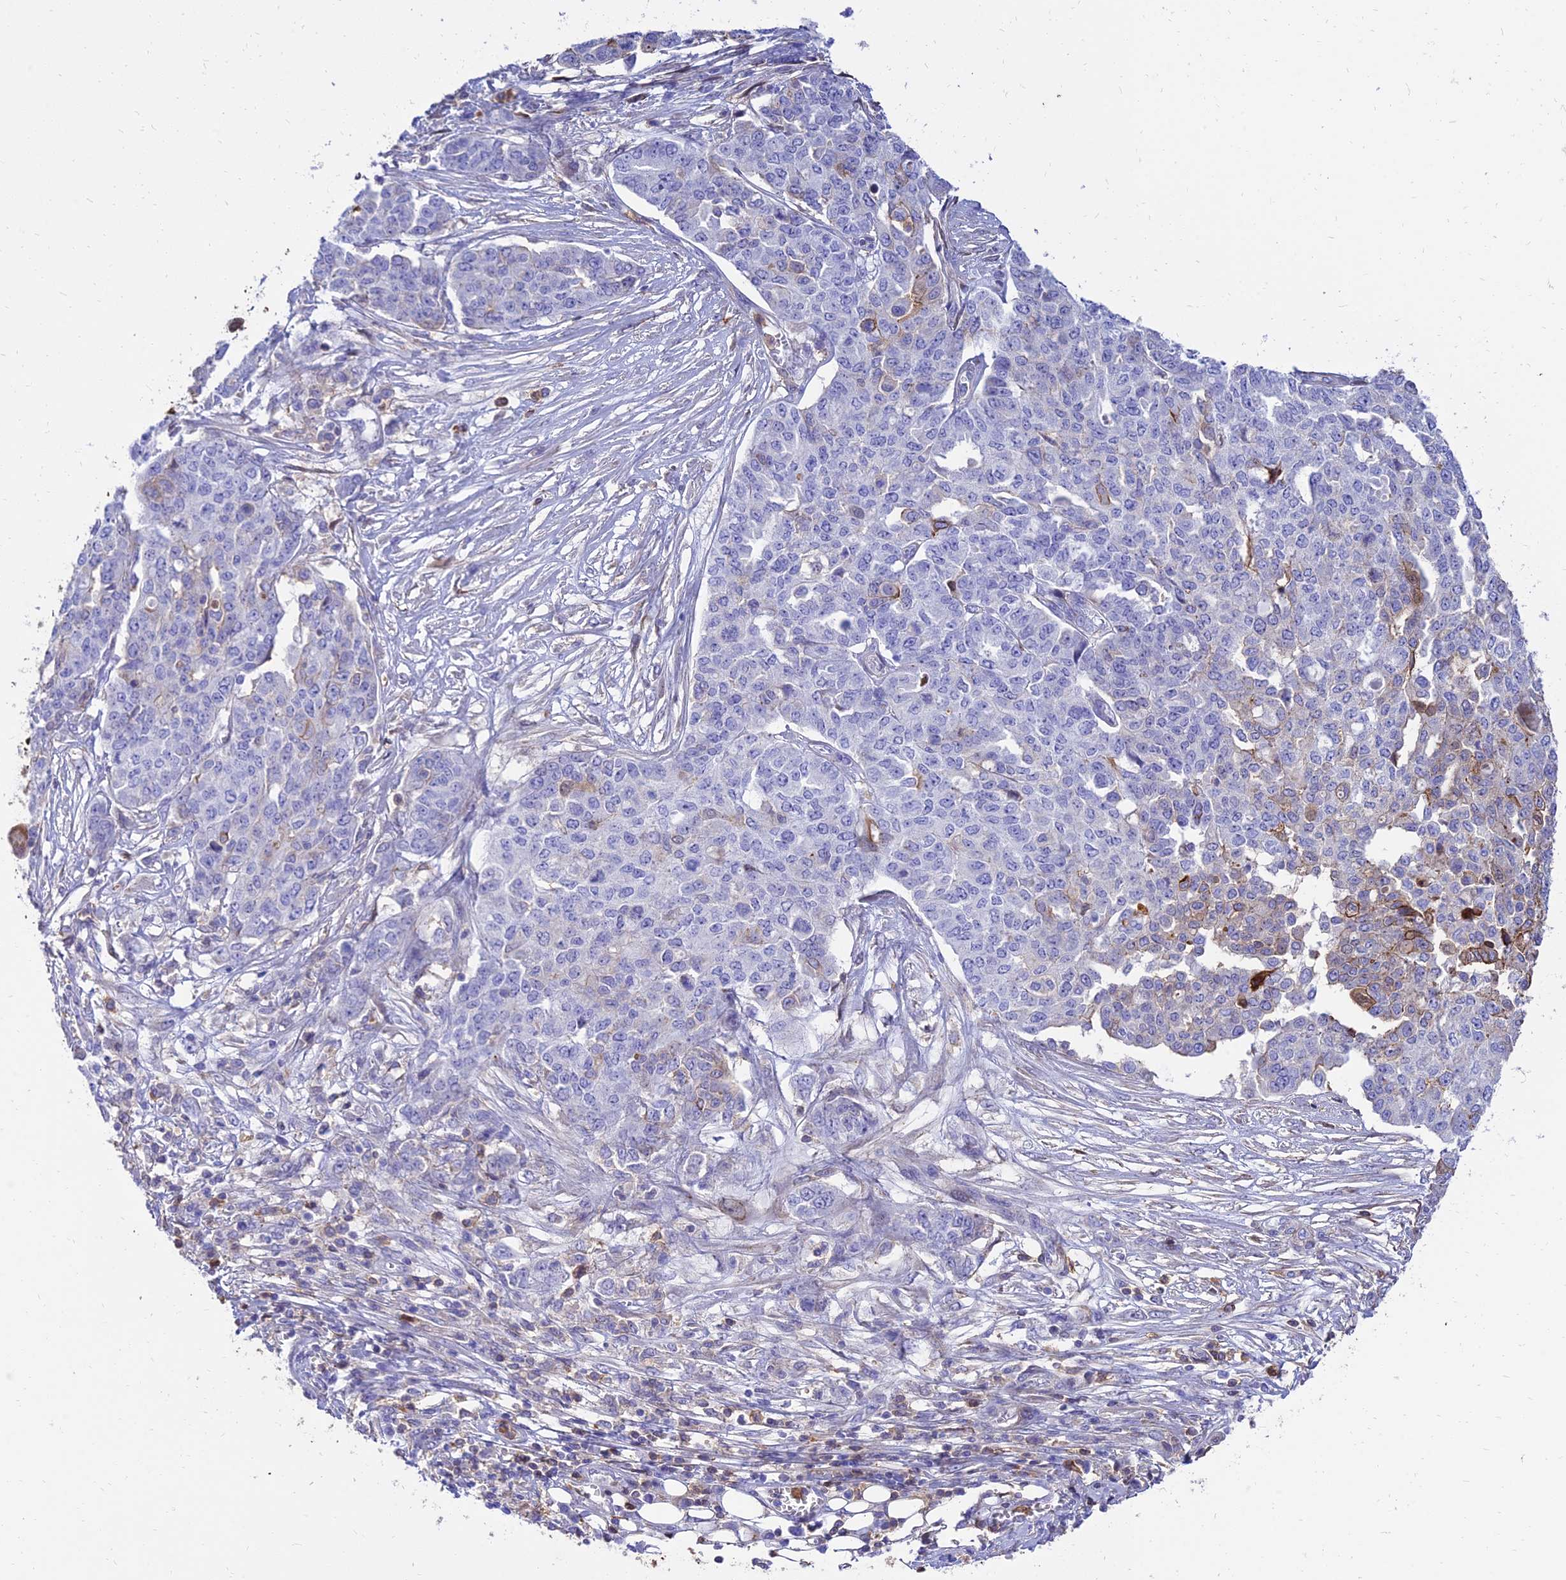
{"staining": {"intensity": "negative", "quantity": "none", "location": "none"}, "tissue": "ovarian cancer", "cell_type": "Tumor cells", "image_type": "cancer", "snomed": [{"axis": "morphology", "description": "Cystadenocarcinoma, serous, NOS"}, {"axis": "topography", "description": "Soft tissue"}, {"axis": "topography", "description": "Ovary"}], "caption": "An immunohistochemistry (IHC) photomicrograph of serous cystadenocarcinoma (ovarian) is shown. There is no staining in tumor cells of serous cystadenocarcinoma (ovarian).", "gene": "SREK1IP1", "patient": {"sex": "female", "age": 57}}